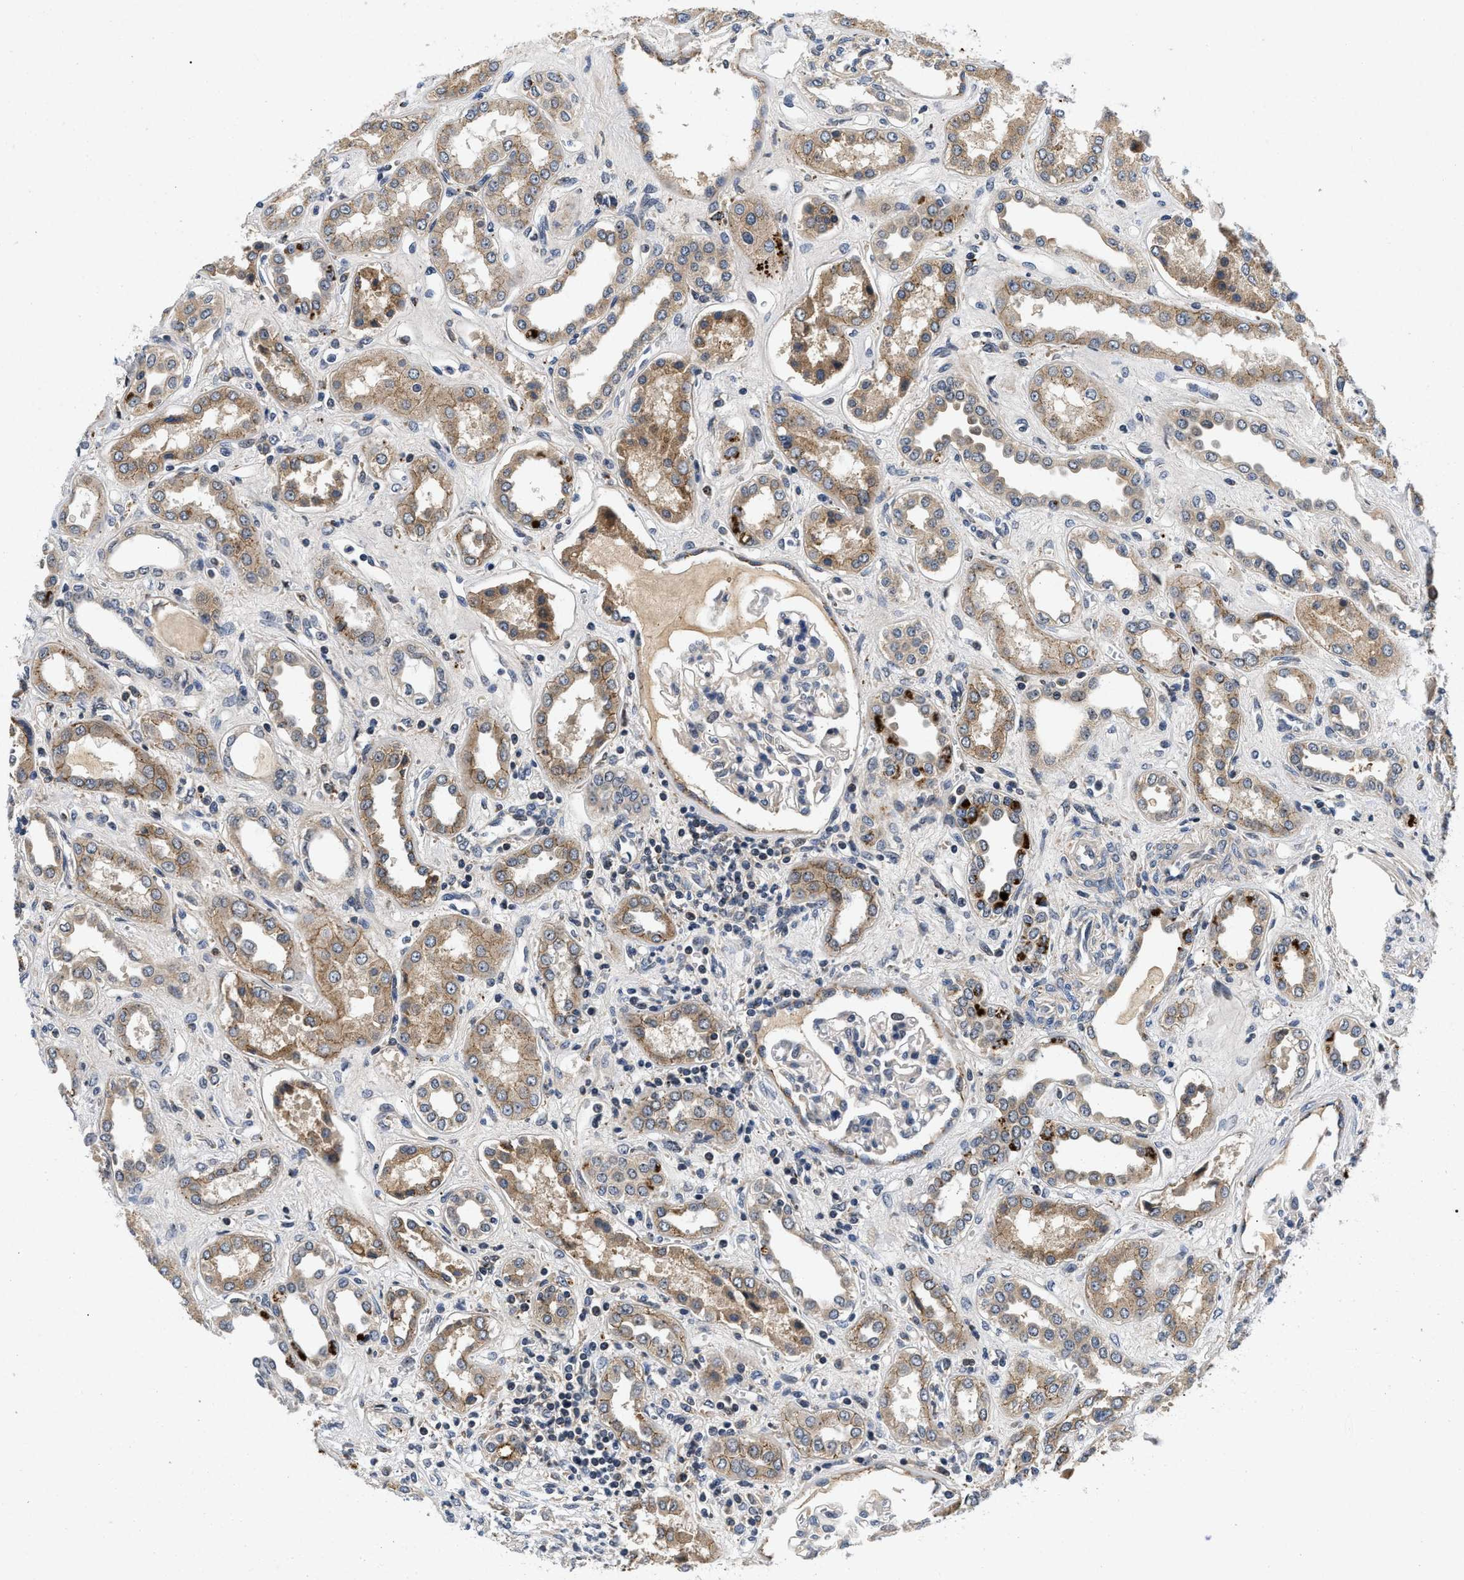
{"staining": {"intensity": "moderate", "quantity": "<25%", "location": "cytoplasmic/membranous"}, "tissue": "kidney", "cell_type": "Cells in glomeruli", "image_type": "normal", "snomed": [{"axis": "morphology", "description": "Normal tissue, NOS"}, {"axis": "topography", "description": "Kidney"}], "caption": "Human kidney stained for a protein (brown) reveals moderate cytoplasmic/membranous positive expression in approximately <25% of cells in glomeruli.", "gene": "PDP1", "patient": {"sex": "male", "age": 59}}